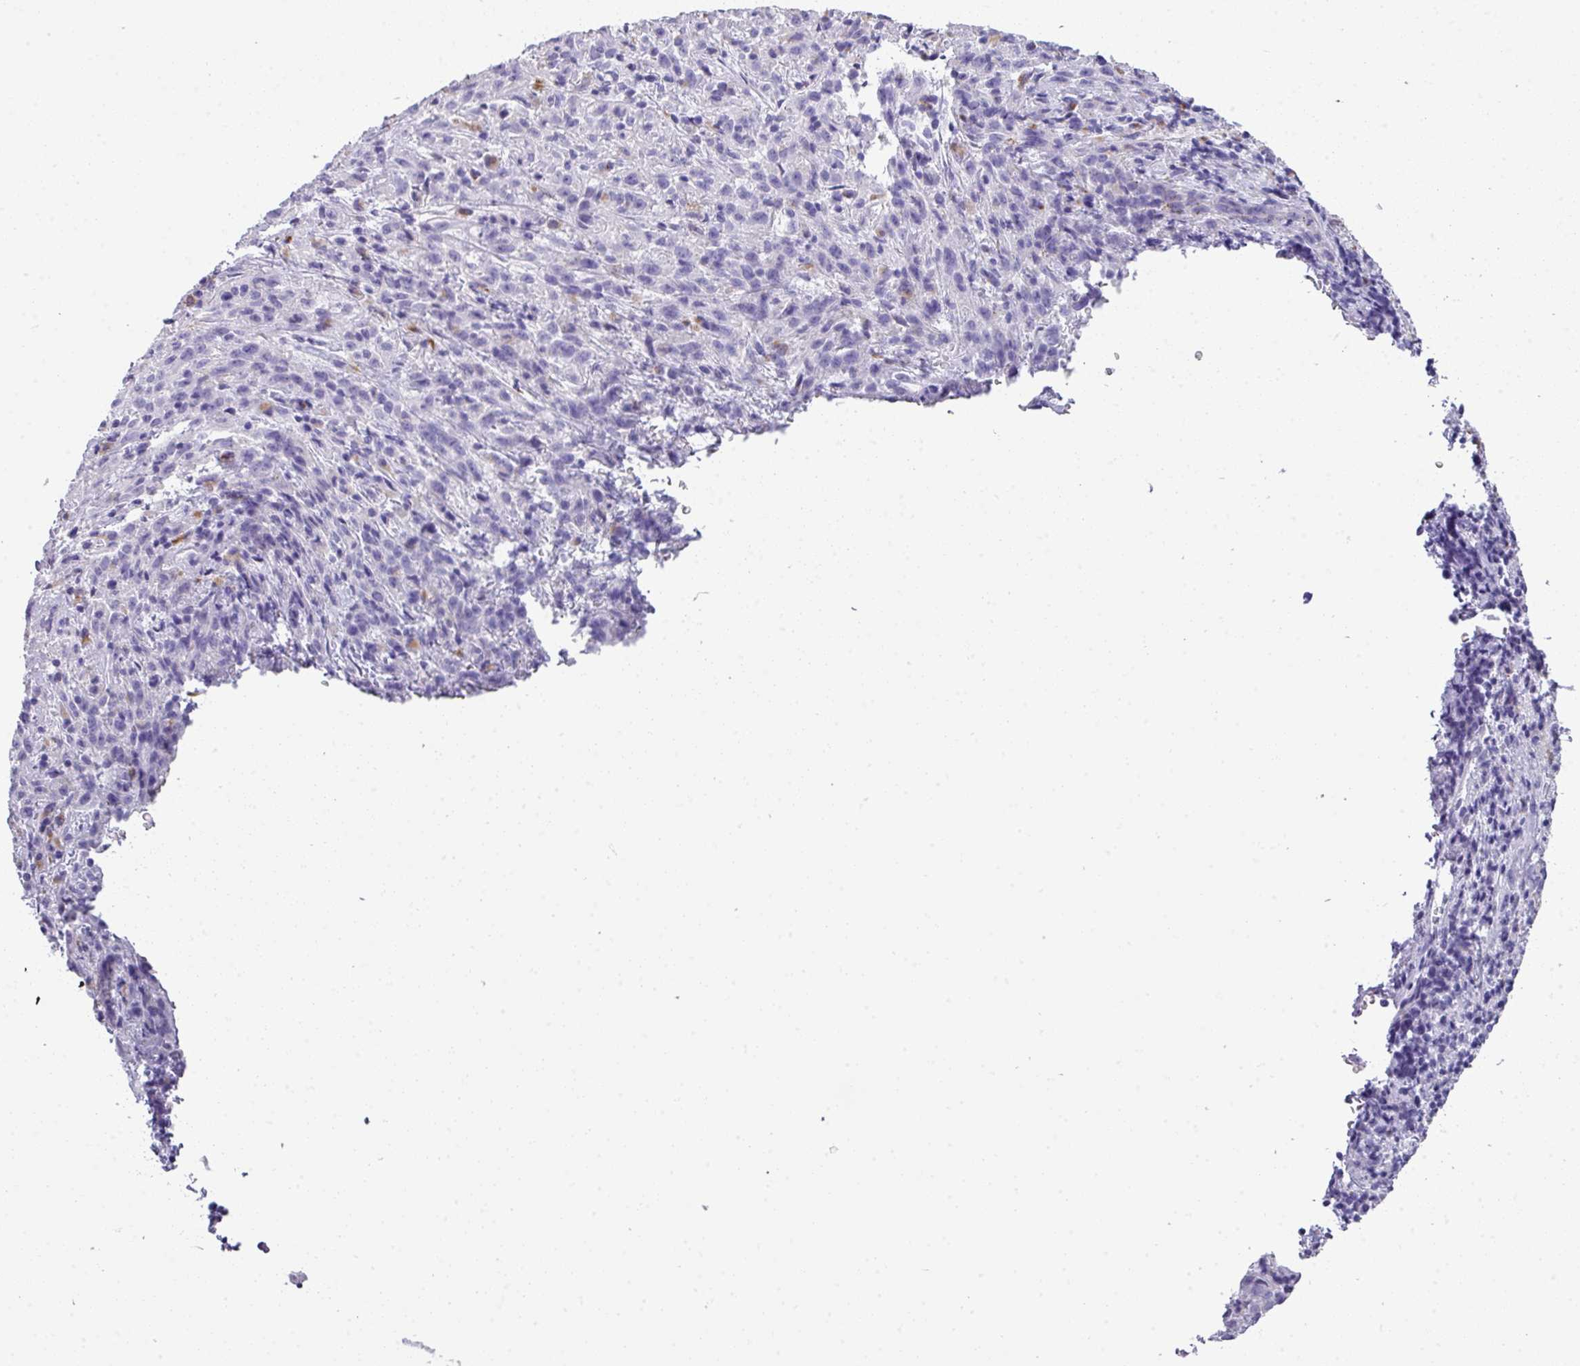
{"staining": {"intensity": "negative", "quantity": "none", "location": "none"}, "tissue": "cervical cancer", "cell_type": "Tumor cells", "image_type": "cancer", "snomed": [{"axis": "morphology", "description": "Squamous cell carcinoma, NOS"}, {"axis": "topography", "description": "Cervix"}], "caption": "DAB (3,3'-diaminobenzidine) immunohistochemical staining of human cervical cancer (squamous cell carcinoma) demonstrates no significant staining in tumor cells.", "gene": "ZNF568", "patient": {"sex": "female", "age": 57}}